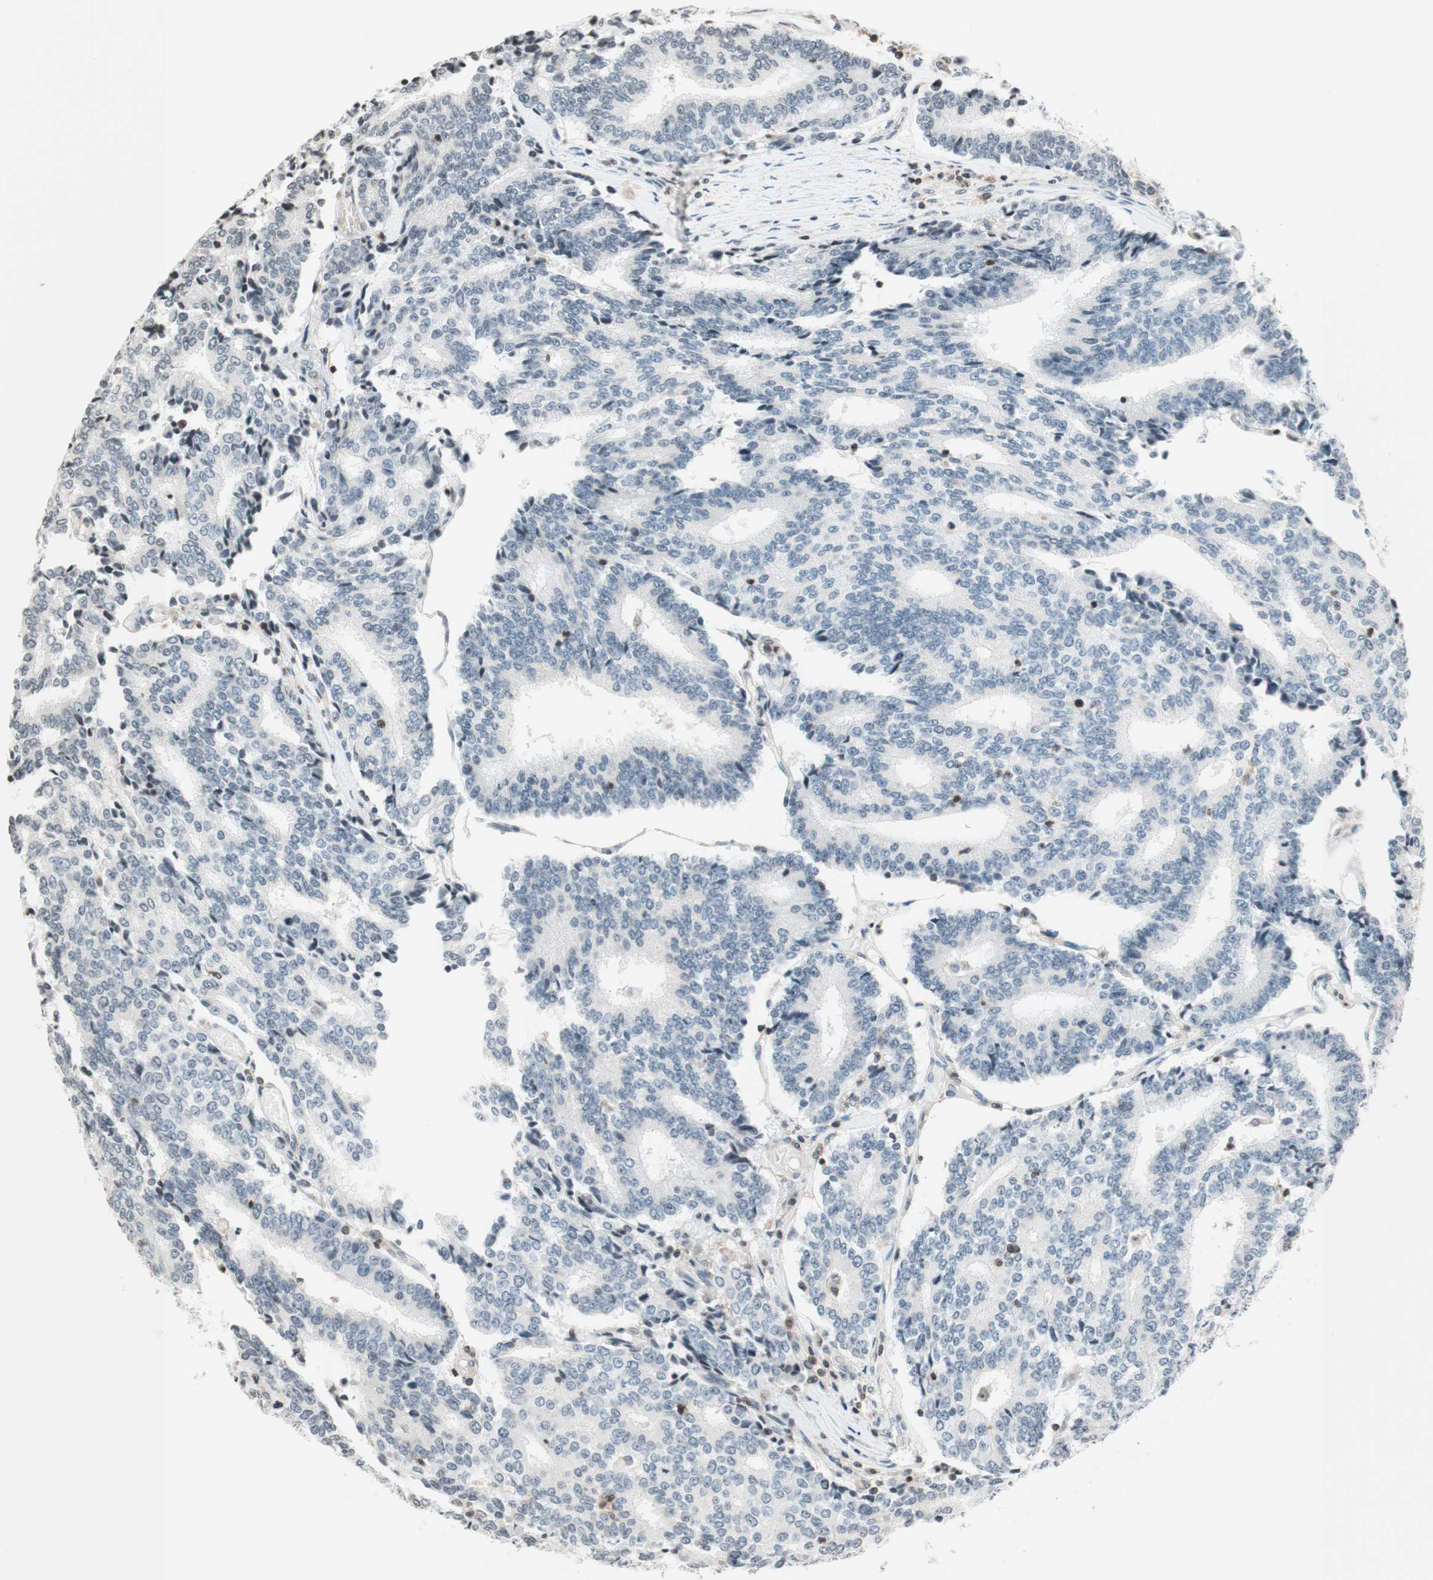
{"staining": {"intensity": "negative", "quantity": "none", "location": "none"}, "tissue": "prostate cancer", "cell_type": "Tumor cells", "image_type": "cancer", "snomed": [{"axis": "morphology", "description": "Normal tissue, NOS"}, {"axis": "morphology", "description": "Adenocarcinoma, High grade"}, {"axis": "topography", "description": "Prostate"}, {"axis": "topography", "description": "Seminal veicle"}], "caption": "Immunohistochemistry photomicrograph of human prostate cancer stained for a protein (brown), which exhibits no positivity in tumor cells.", "gene": "WIPF1", "patient": {"sex": "male", "age": 55}}